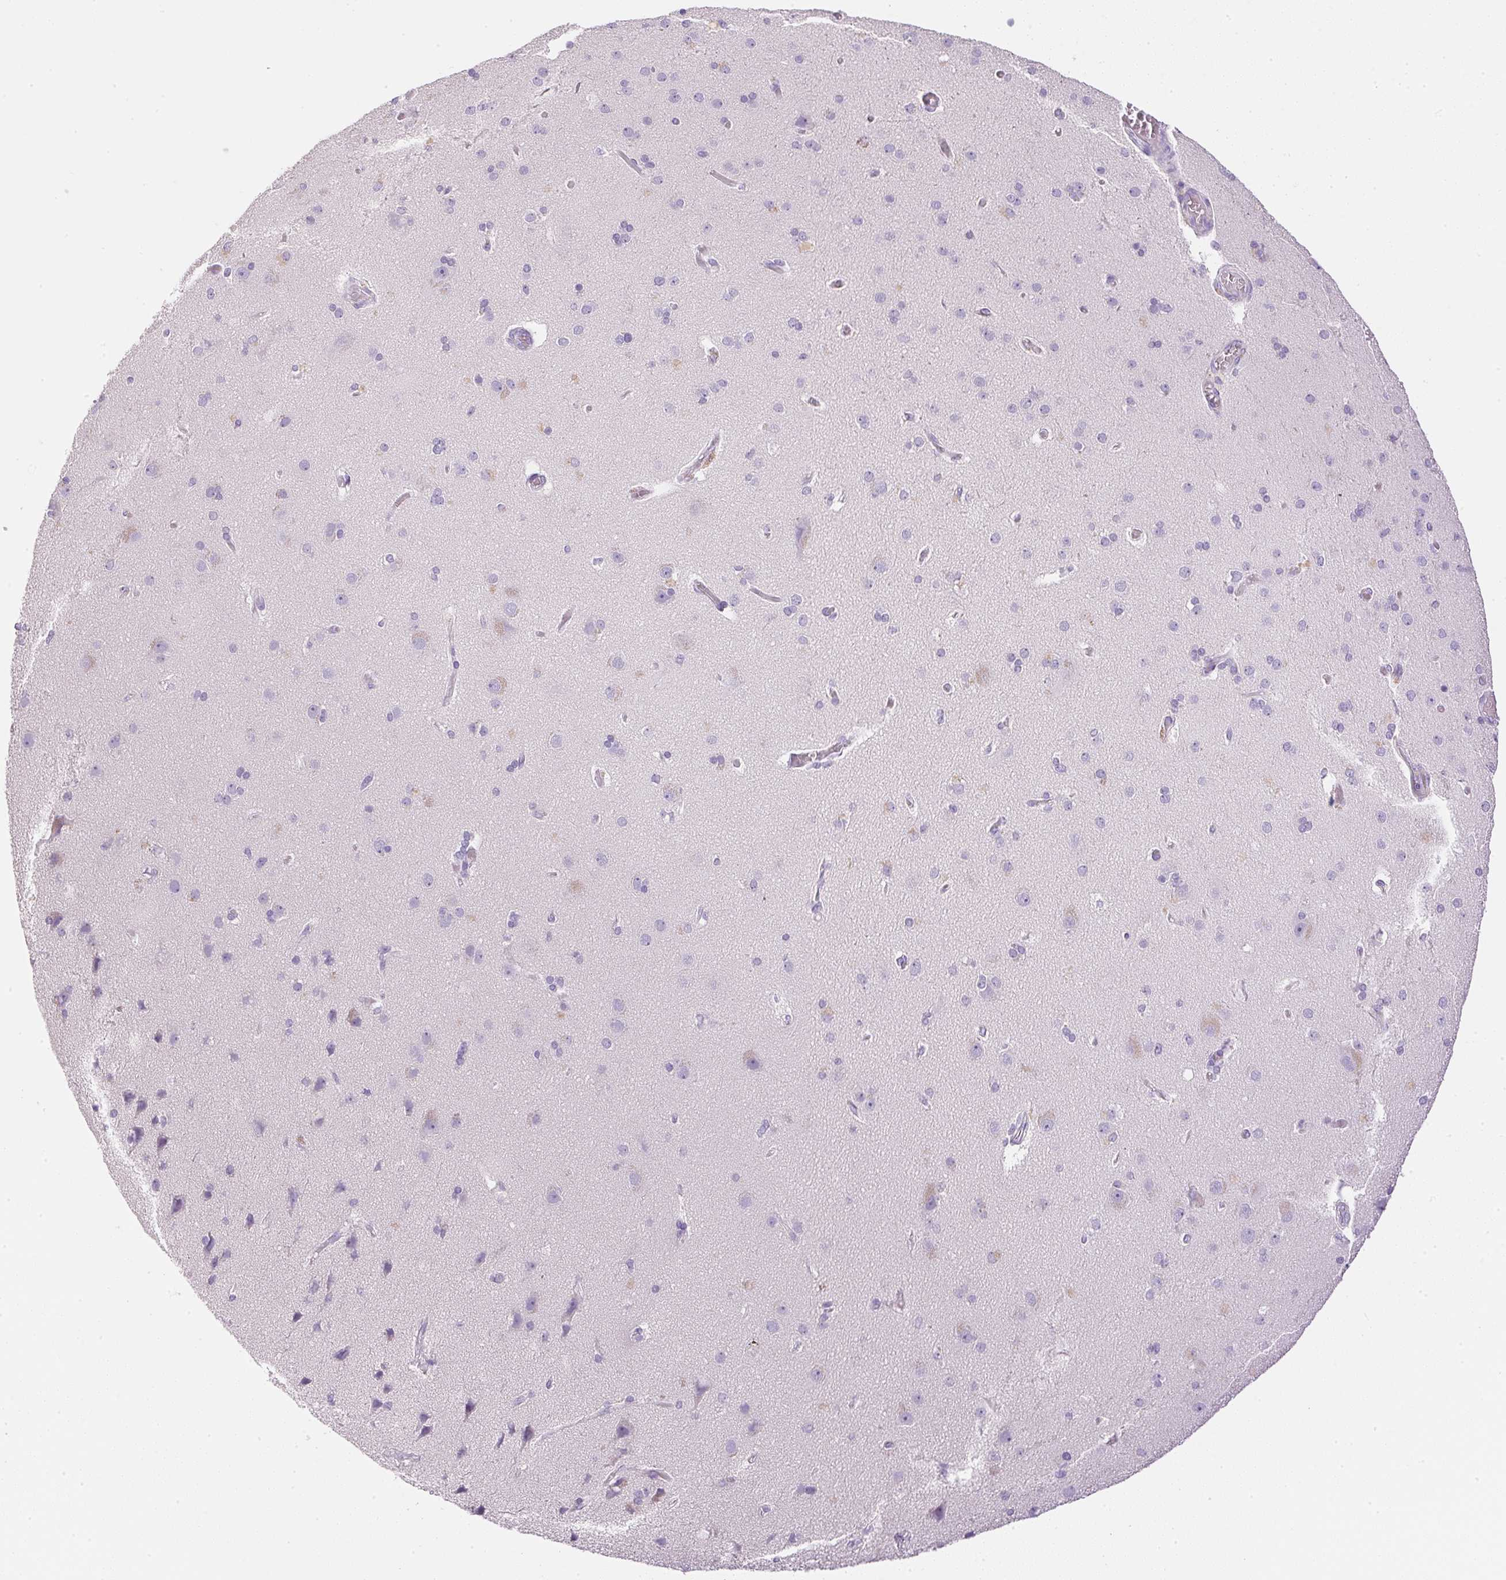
{"staining": {"intensity": "negative", "quantity": "none", "location": "none"}, "tissue": "cerebral cortex", "cell_type": "Endothelial cells", "image_type": "normal", "snomed": [{"axis": "morphology", "description": "Normal tissue, NOS"}, {"axis": "morphology", "description": "Glioma, malignant, High grade"}, {"axis": "topography", "description": "Cerebral cortex"}], "caption": "A high-resolution photomicrograph shows IHC staining of benign cerebral cortex, which displays no significant staining in endothelial cells.", "gene": "ATP6V1G3", "patient": {"sex": "male", "age": 71}}